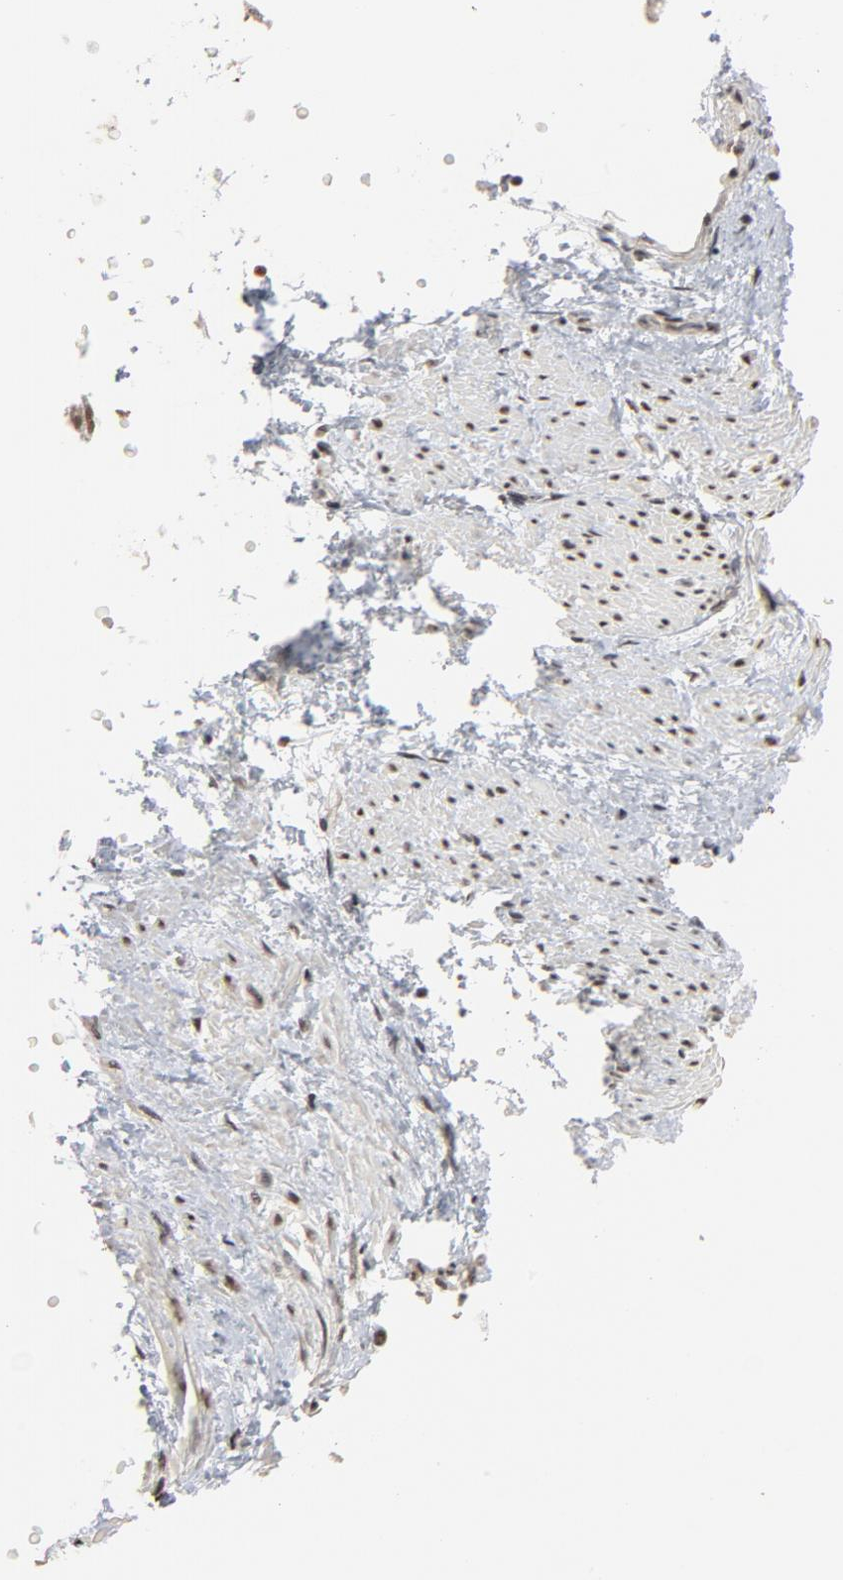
{"staining": {"intensity": "moderate", "quantity": ">75%", "location": "nuclear"}, "tissue": "smooth muscle", "cell_type": "Smooth muscle cells", "image_type": "normal", "snomed": [{"axis": "morphology", "description": "Normal tissue, NOS"}, {"axis": "topography", "description": "Smooth muscle"}, {"axis": "topography", "description": "Uterus"}], "caption": "Immunohistochemical staining of normal smooth muscle demonstrates moderate nuclear protein expression in about >75% of smooth muscle cells.", "gene": "MRE11", "patient": {"sex": "female", "age": 39}}